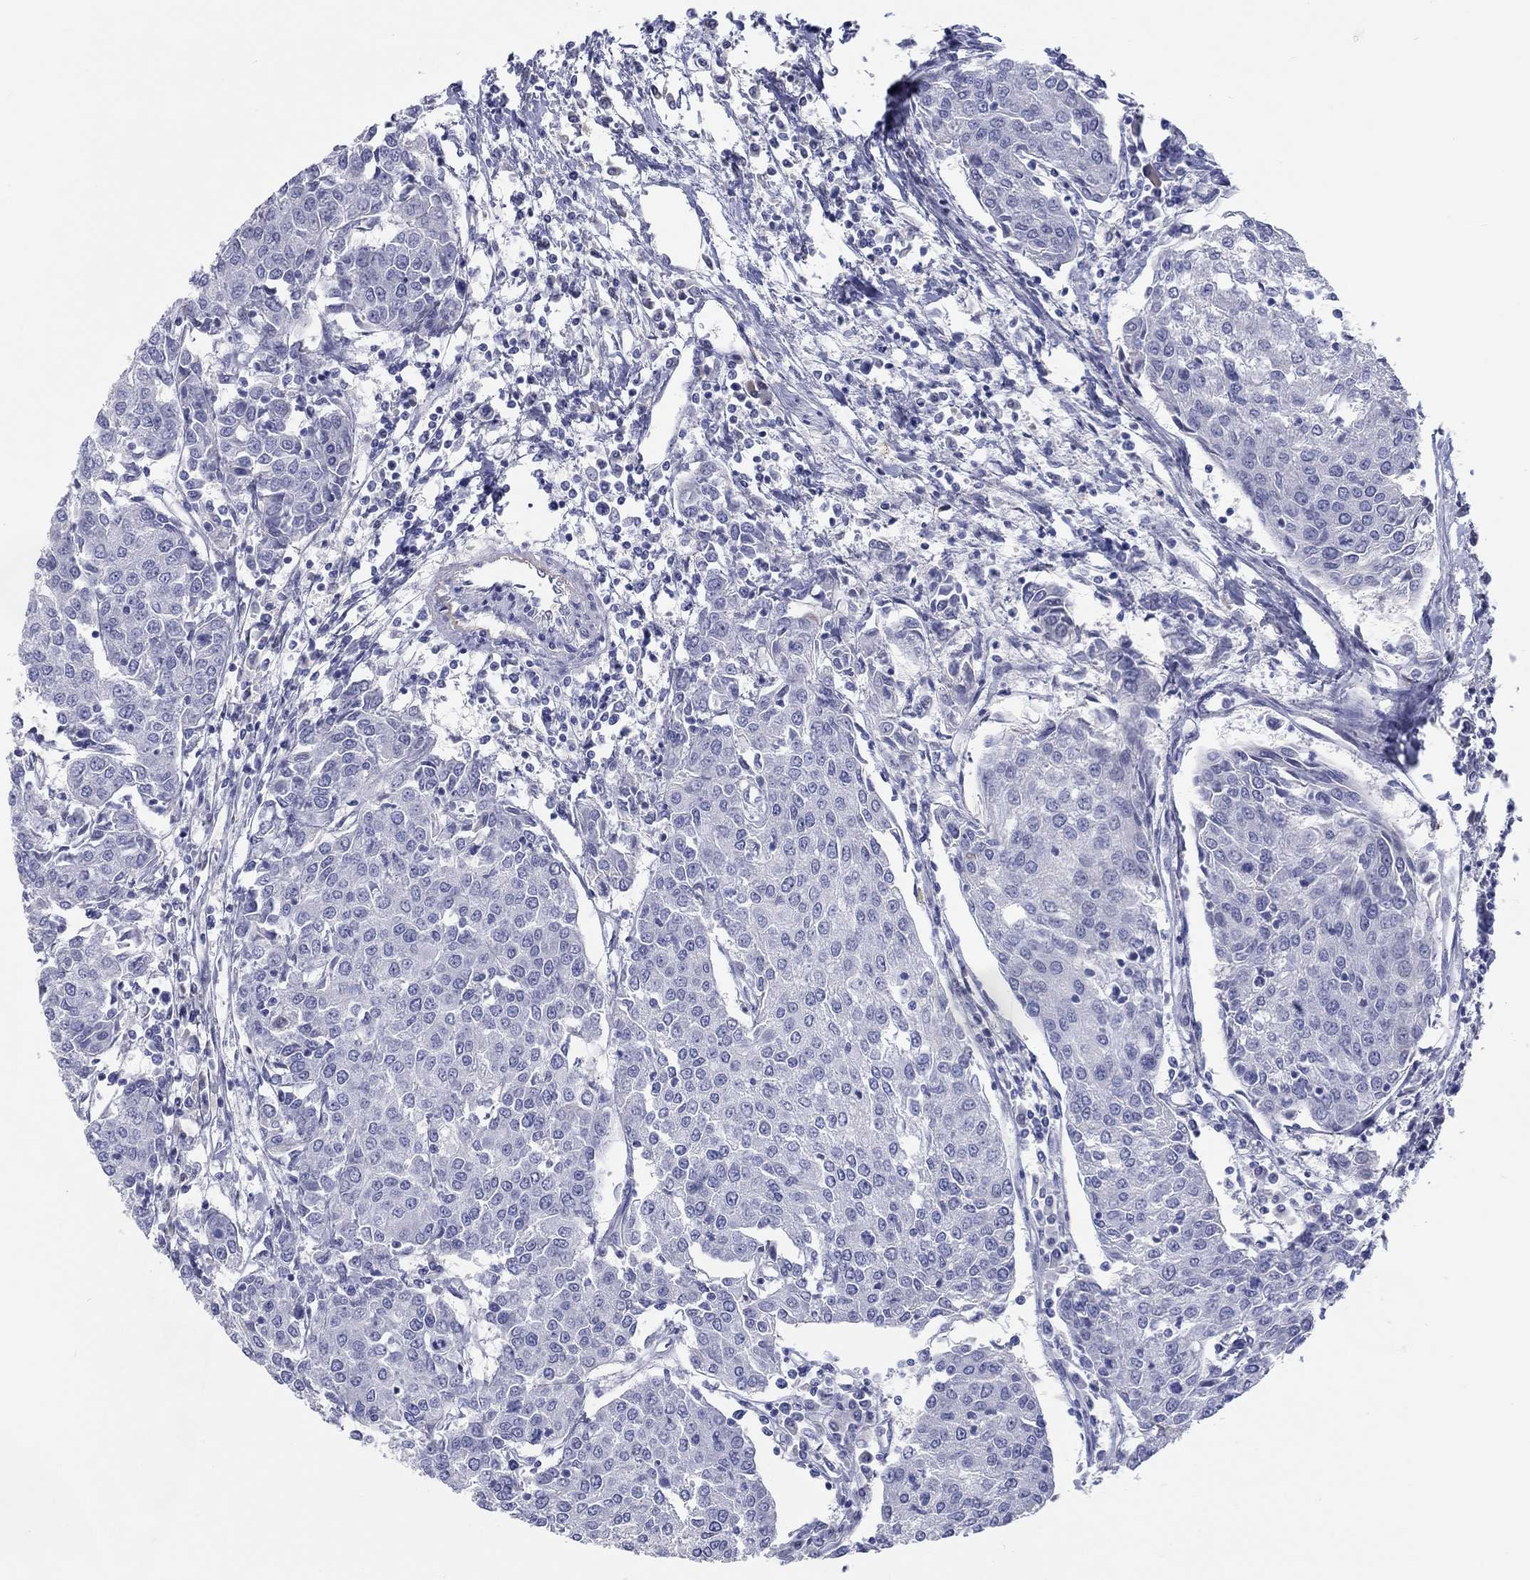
{"staining": {"intensity": "negative", "quantity": "none", "location": "none"}, "tissue": "urothelial cancer", "cell_type": "Tumor cells", "image_type": "cancer", "snomed": [{"axis": "morphology", "description": "Urothelial carcinoma, High grade"}, {"axis": "topography", "description": "Urinary bladder"}], "caption": "This is a micrograph of immunohistochemistry (IHC) staining of urothelial cancer, which shows no positivity in tumor cells.", "gene": "LRRC4C", "patient": {"sex": "female", "age": 85}}